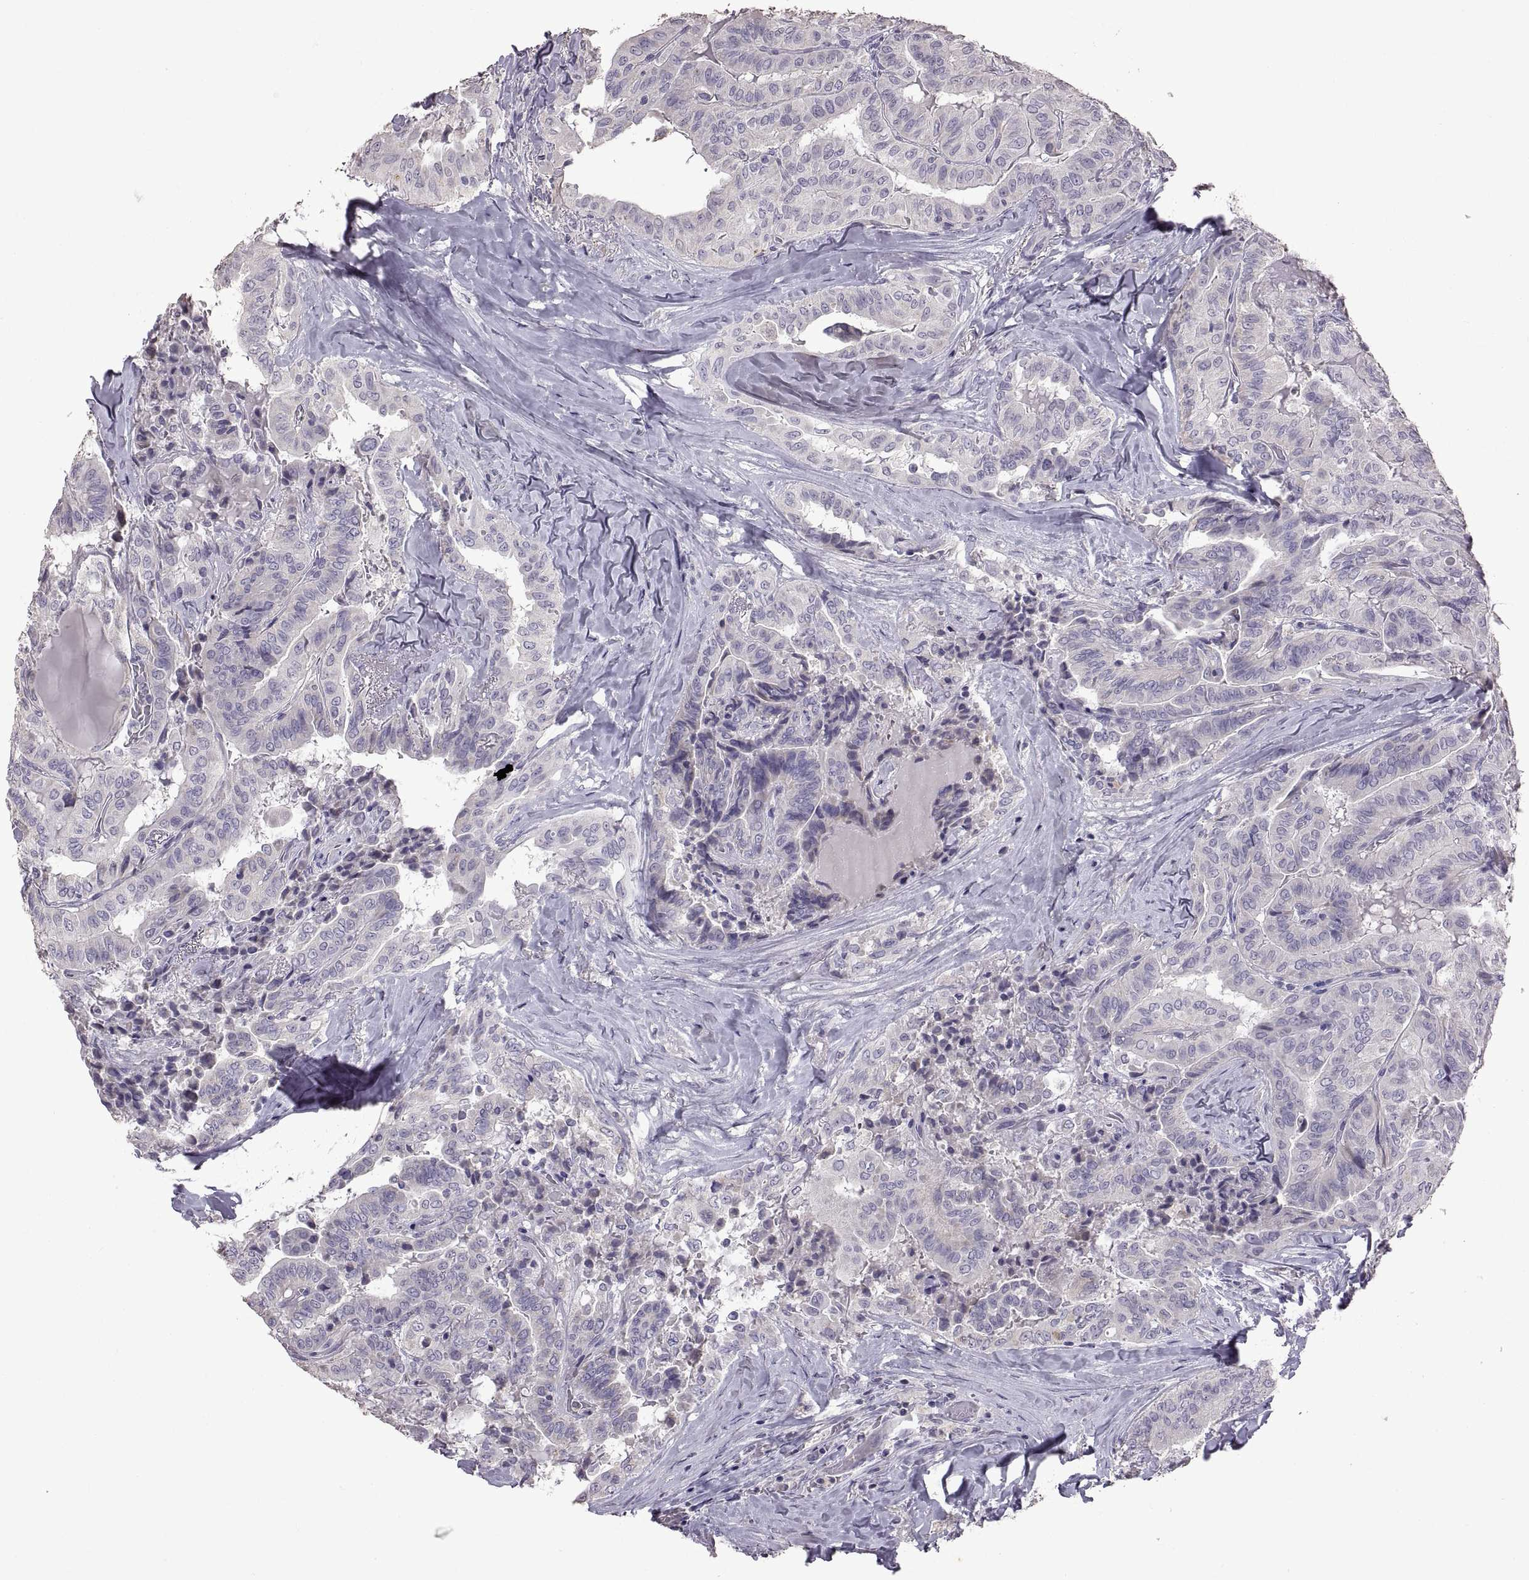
{"staining": {"intensity": "negative", "quantity": "none", "location": "none"}, "tissue": "thyroid cancer", "cell_type": "Tumor cells", "image_type": "cancer", "snomed": [{"axis": "morphology", "description": "Papillary adenocarcinoma, NOS"}, {"axis": "topography", "description": "Thyroid gland"}], "caption": "This is a photomicrograph of immunohistochemistry (IHC) staining of thyroid cancer, which shows no positivity in tumor cells.", "gene": "DEFB136", "patient": {"sex": "female", "age": 68}}